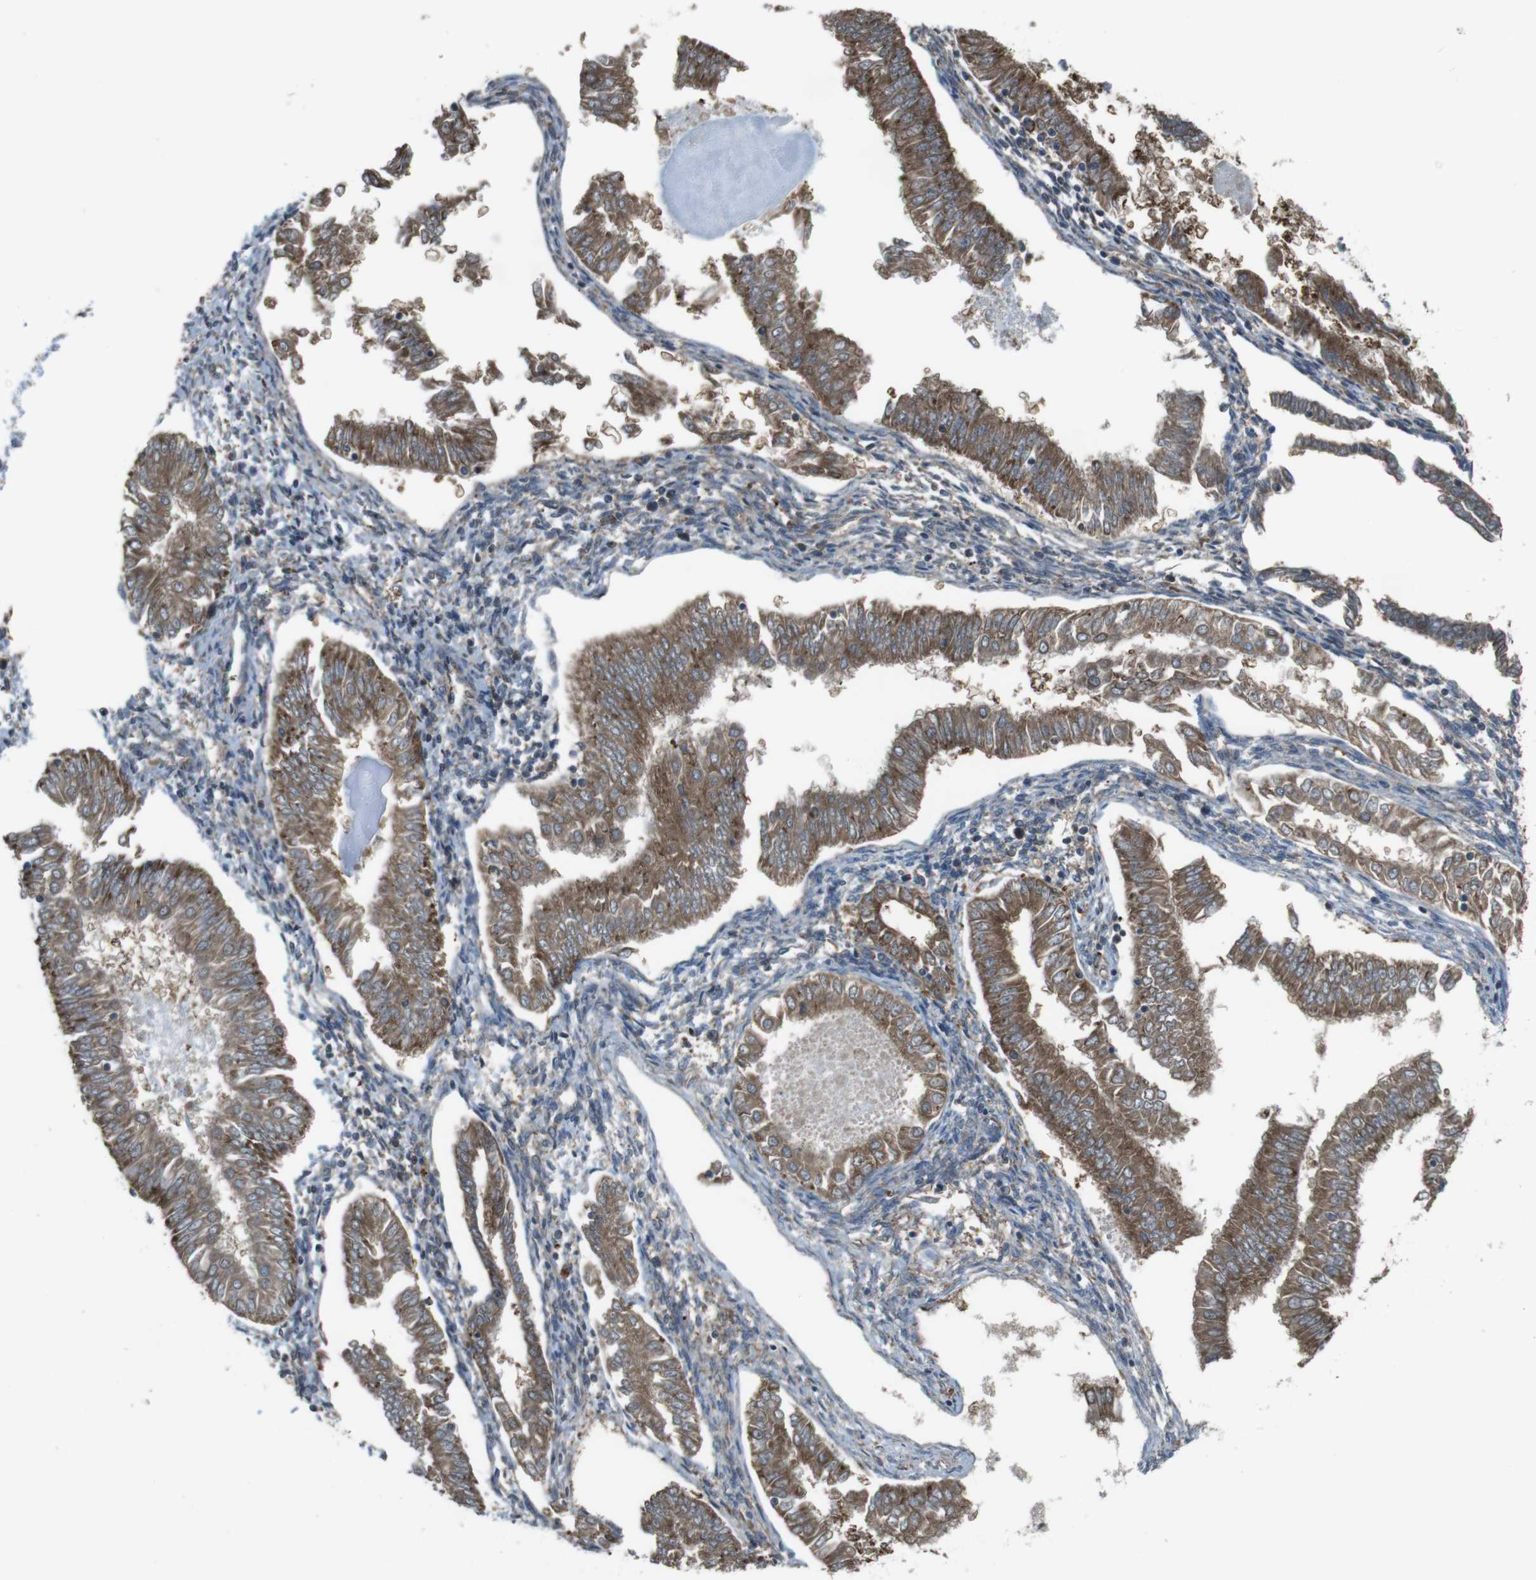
{"staining": {"intensity": "moderate", "quantity": ">75%", "location": "cytoplasmic/membranous"}, "tissue": "endometrial cancer", "cell_type": "Tumor cells", "image_type": "cancer", "snomed": [{"axis": "morphology", "description": "Adenocarcinoma, NOS"}, {"axis": "topography", "description": "Endometrium"}], "caption": "Immunohistochemistry (IHC) micrograph of neoplastic tissue: human endometrial cancer (adenocarcinoma) stained using IHC reveals medium levels of moderate protein expression localized specifically in the cytoplasmic/membranous of tumor cells, appearing as a cytoplasmic/membranous brown color.", "gene": "SSR3", "patient": {"sex": "female", "age": 53}}